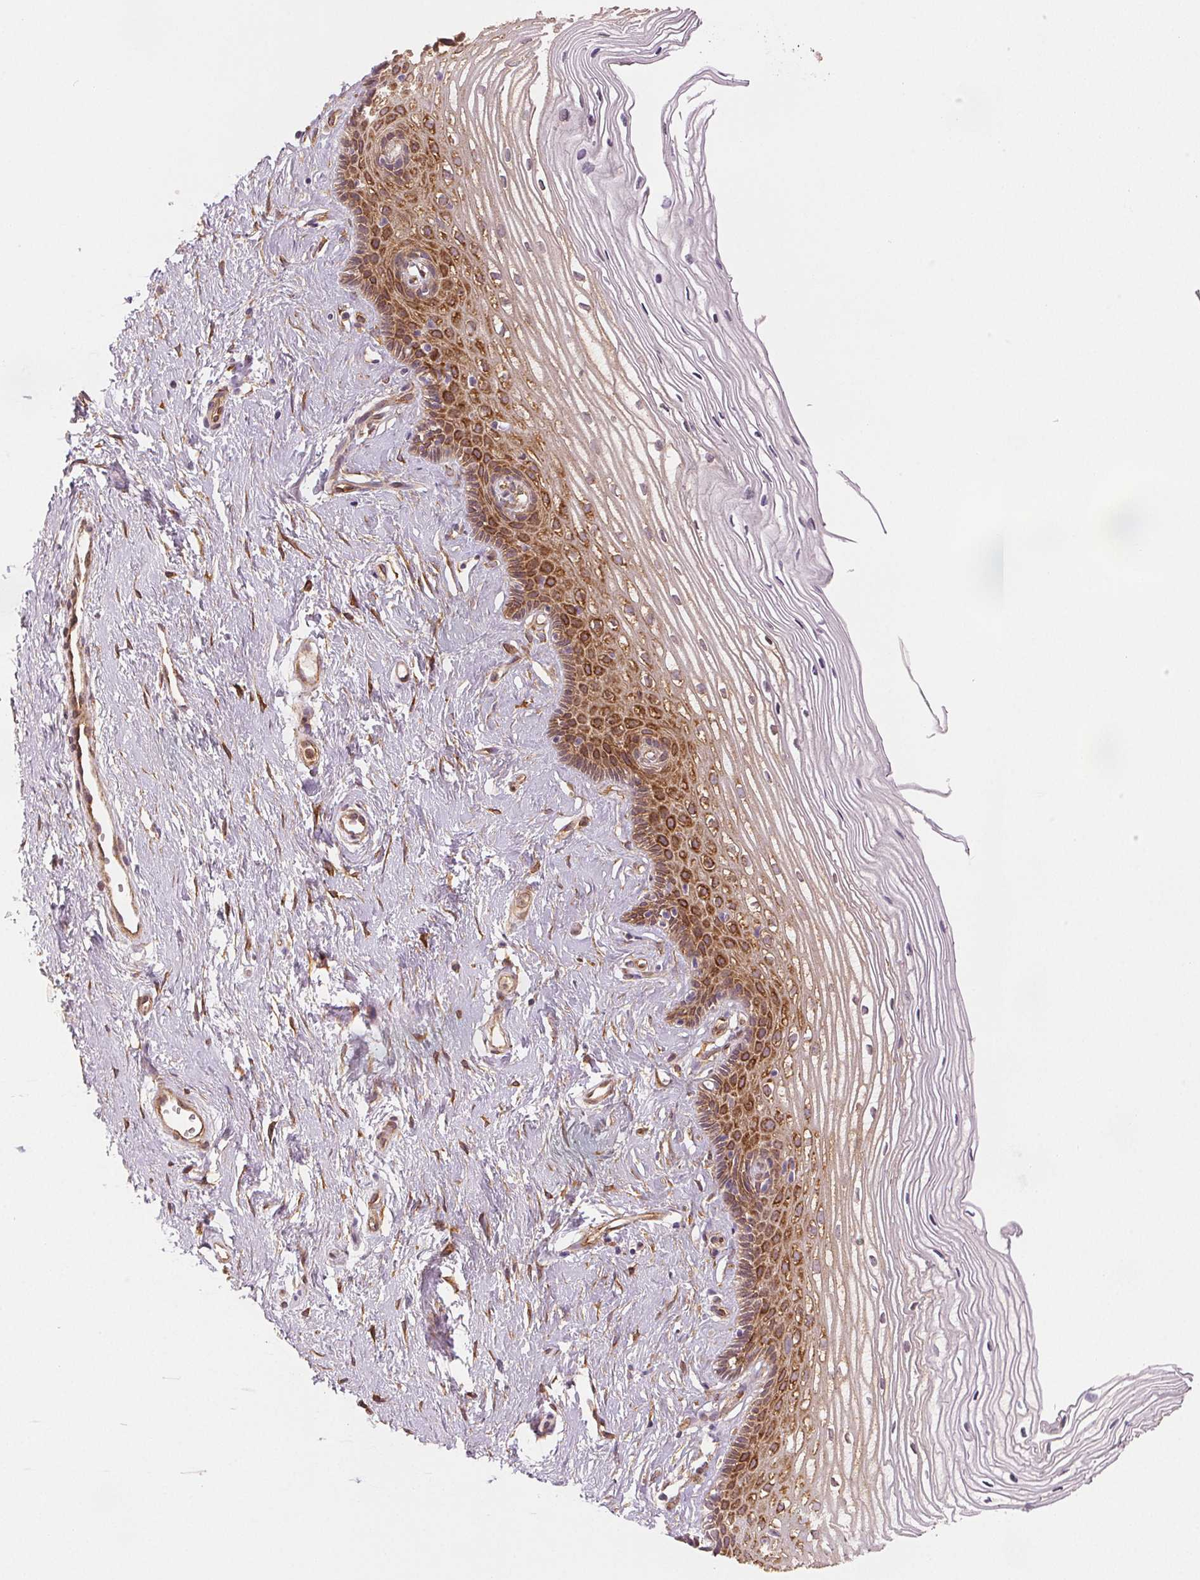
{"staining": {"intensity": "negative", "quantity": "none", "location": "none"}, "tissue": "cervix", "cell_type": "Glandular cells", "image_type": "normal", "snomed": [{"axis": "morphology", "description": "Normal tissue, NOS"}, {"axis": "topography", "description": "Cervix"}], "caption": "Immunohistochemical staining of unremarkable human cervix displays no significant staining in glandular cells. The staining is performed using DAB (3,3'-diaminobenzidine) brown chromogen with nuclei counter-stained in using hematoxylin.", "gene": "DIAPH2", "patient": {"sex": "female", "age": 40}}